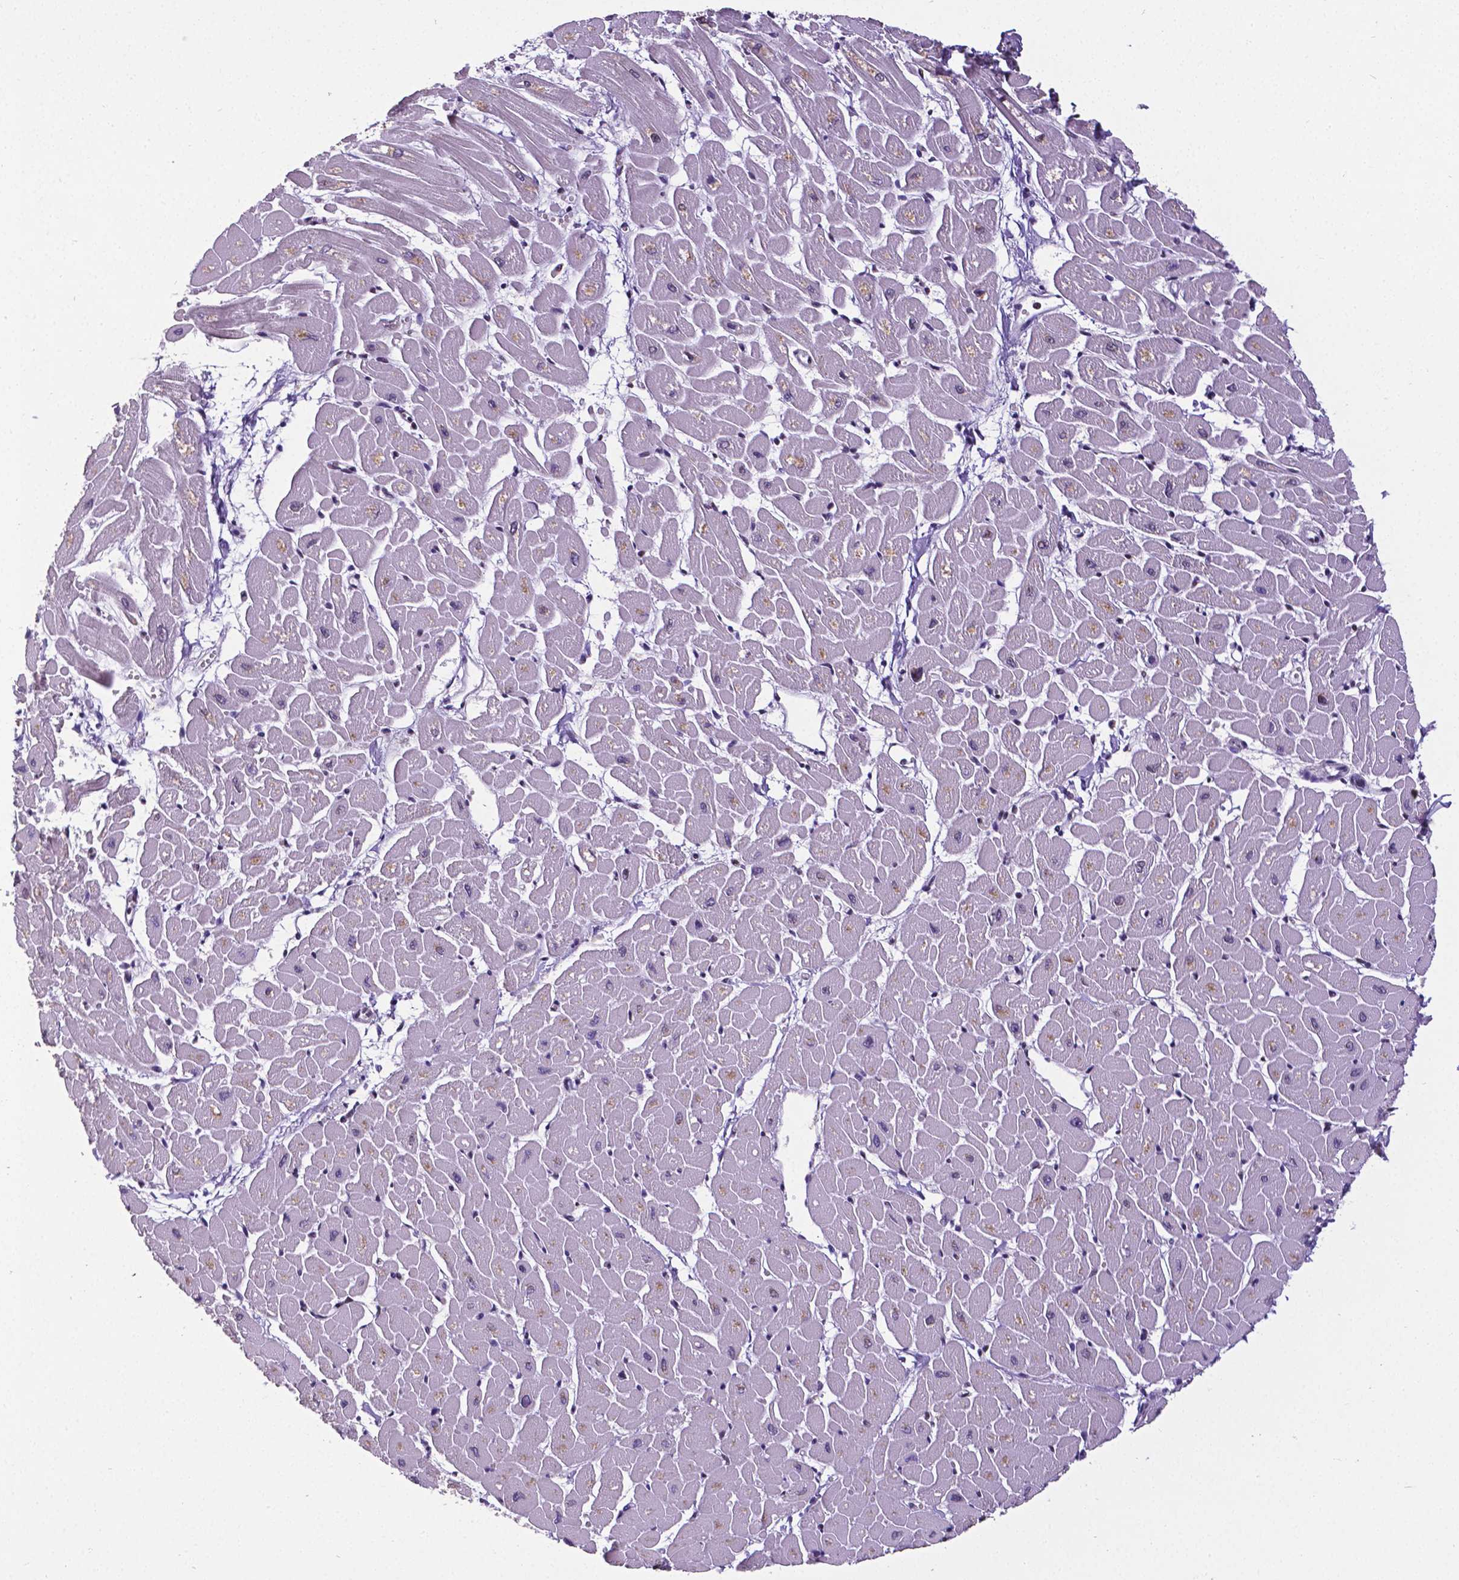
{"staining": {"intensity": "strong", "quantity": "<25%", "location": "nuclear"}, "tissue": "heart muscle", "cell_type": "Cardiomyocytes", "image_type": "normal", "snomed": [{"axis": "morphology", "description": "Normal tissue, NOS"}, {"axis": "topography", "description": "Heart"}], "caption": "Heart muscle stained with a brown dye exhibits strong nuclear positive staining in approximately <25% of cardiomyocytes.", "gene": "REST", "patient": {"sex": "male", "age": 57}}